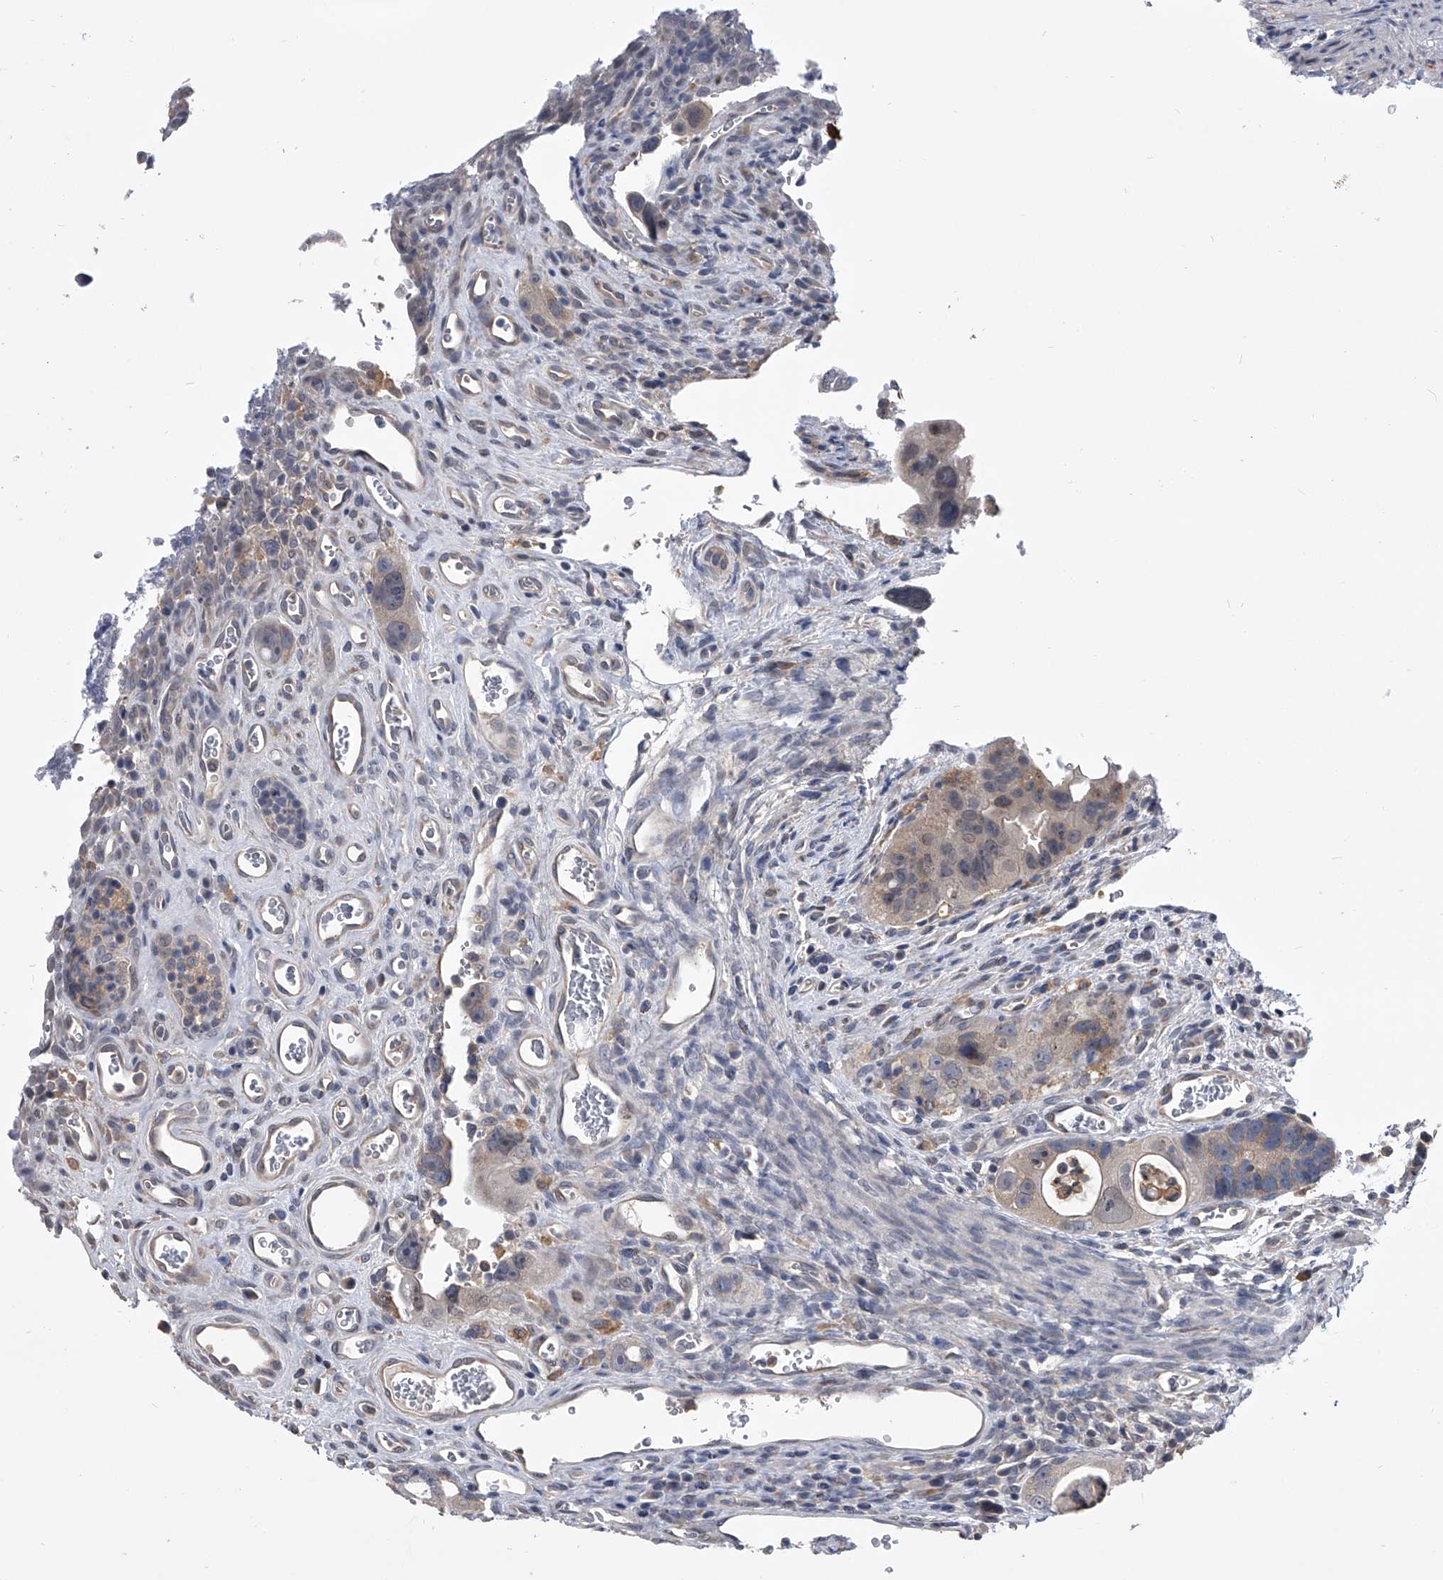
{"staining": {"intensity": "weak", "quantity": "<25%", "location": "cytoplasmic/membranous"}, "tissue": "colorectal cancer", "cell_type": "Tumor cells", "image_type": "cancer", "snomed": [{"axis": "morphology", "description": "Adenocarcinoma, NOS"}, {"axis": "topography", "description": "Rectum"}], "caption": "Tumor cells show no significant protein expression in colorectal adenocarcinoma.", "gene": "MAP4K3", "patient": {"sex": "male", "age": 59}}